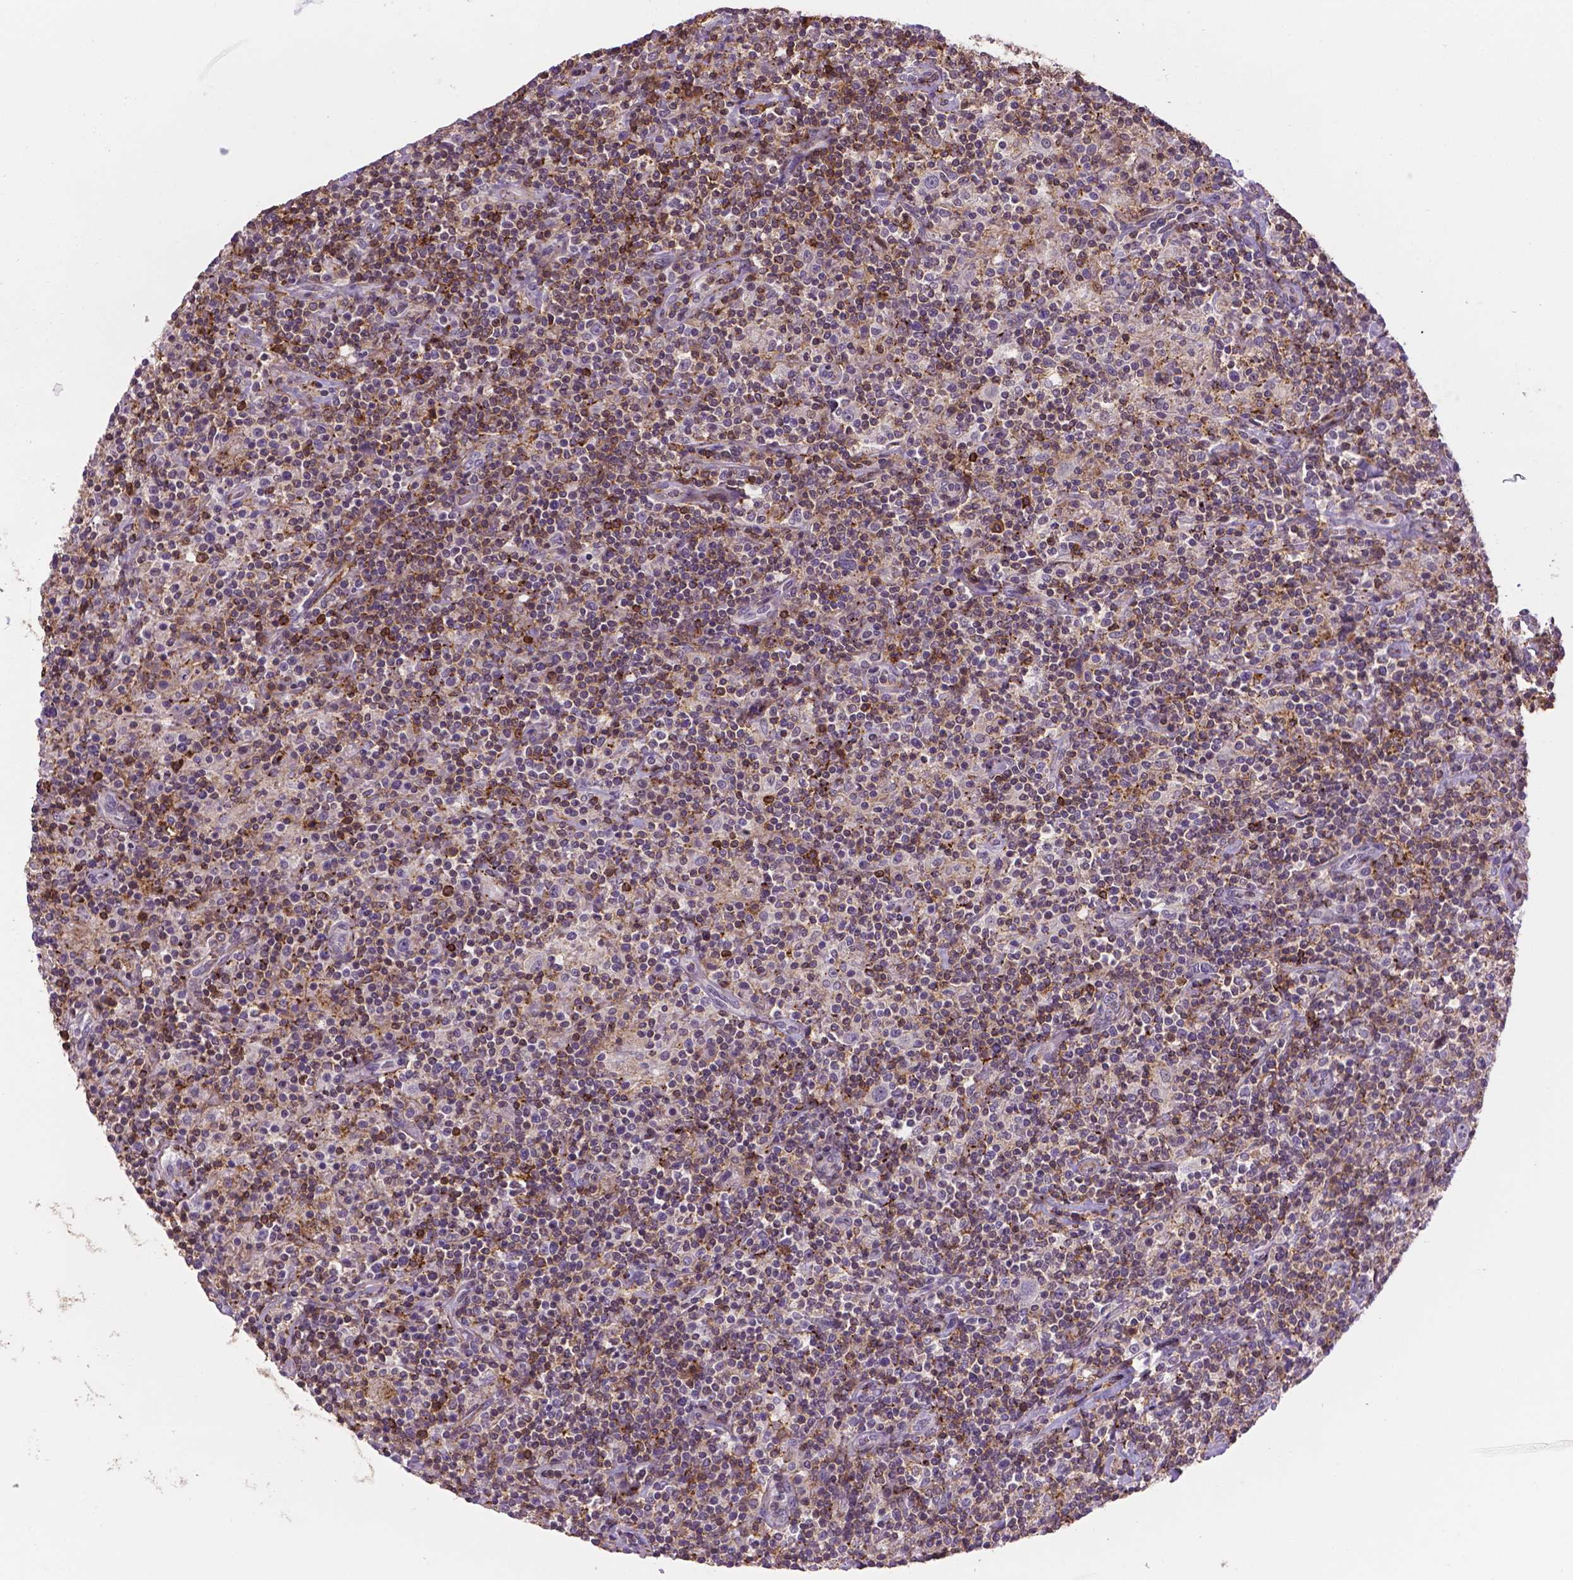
{"staining": {"intensity": "negative", "quantity": "none", "location": "none"}, "tissue": "lymphoma", "cell_type": "Tumor cells", "image_type": "cancer", "snomed": [{"axis": "morphology", "description": "Hodgkin's disease, NOS"}, {"axis": "topography", "description": "Lymph node"}], "caption": "IHC of human lymphoma demonstrates no expression in tumor cells. The staining was performed using DAB (3,3'-diaminobenzidine) to visualize the protein expression in brown, while the nuclei were stained in blue with hematoxylin (Magnification: 20x).", "gene": "ACAD10", "patient": {"sex": "male", "age": 70}}